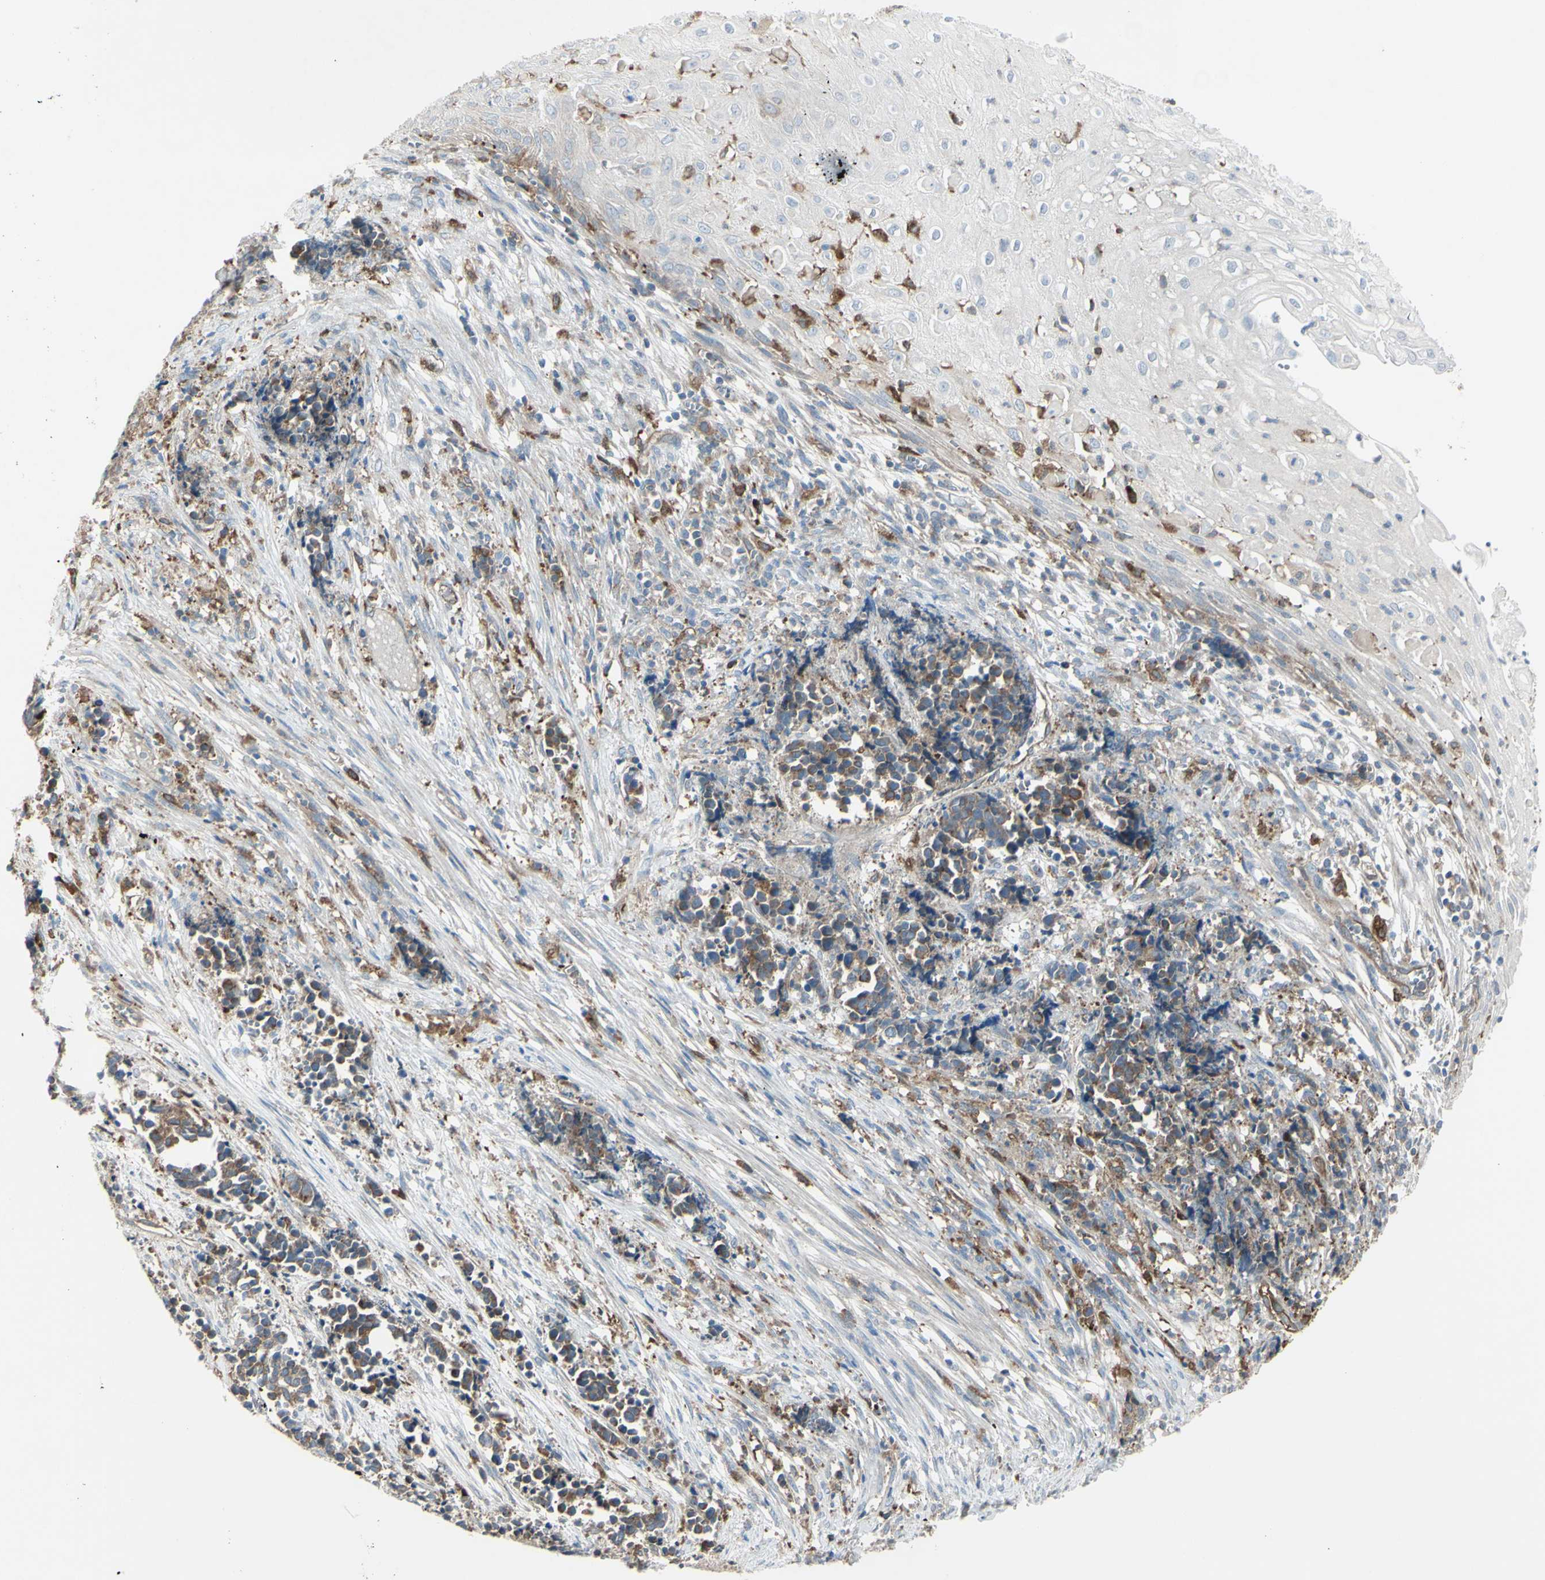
{"staining": {"intensity": "moderate", "quantity": ">75%", "location": "cytoplasmic/membranous"}, "tissue": "cervical cancer", "cell_type": "Tumor cells", "image_type": "cancer", "snomed": [{"axis": "morphology", "description": "Normal tissue, NOS"}, {"axis": "morphology", "description": "Squamous cell carcinoma, NOS"}, {"axis": "topography", "description": "Cervix"}], "caption": "The immunohistochemical stain labels moderate cytoplasmic/membranous positivity in tumor cells of squamous cell carcinoma (cervical) tissue. (DAB (3,3'-diaminobenzidine) = brown stain, brightfield microscopy at high magnification).", "gene": "IGSF9B", "patient": {"sex": "female", "age": 35}}